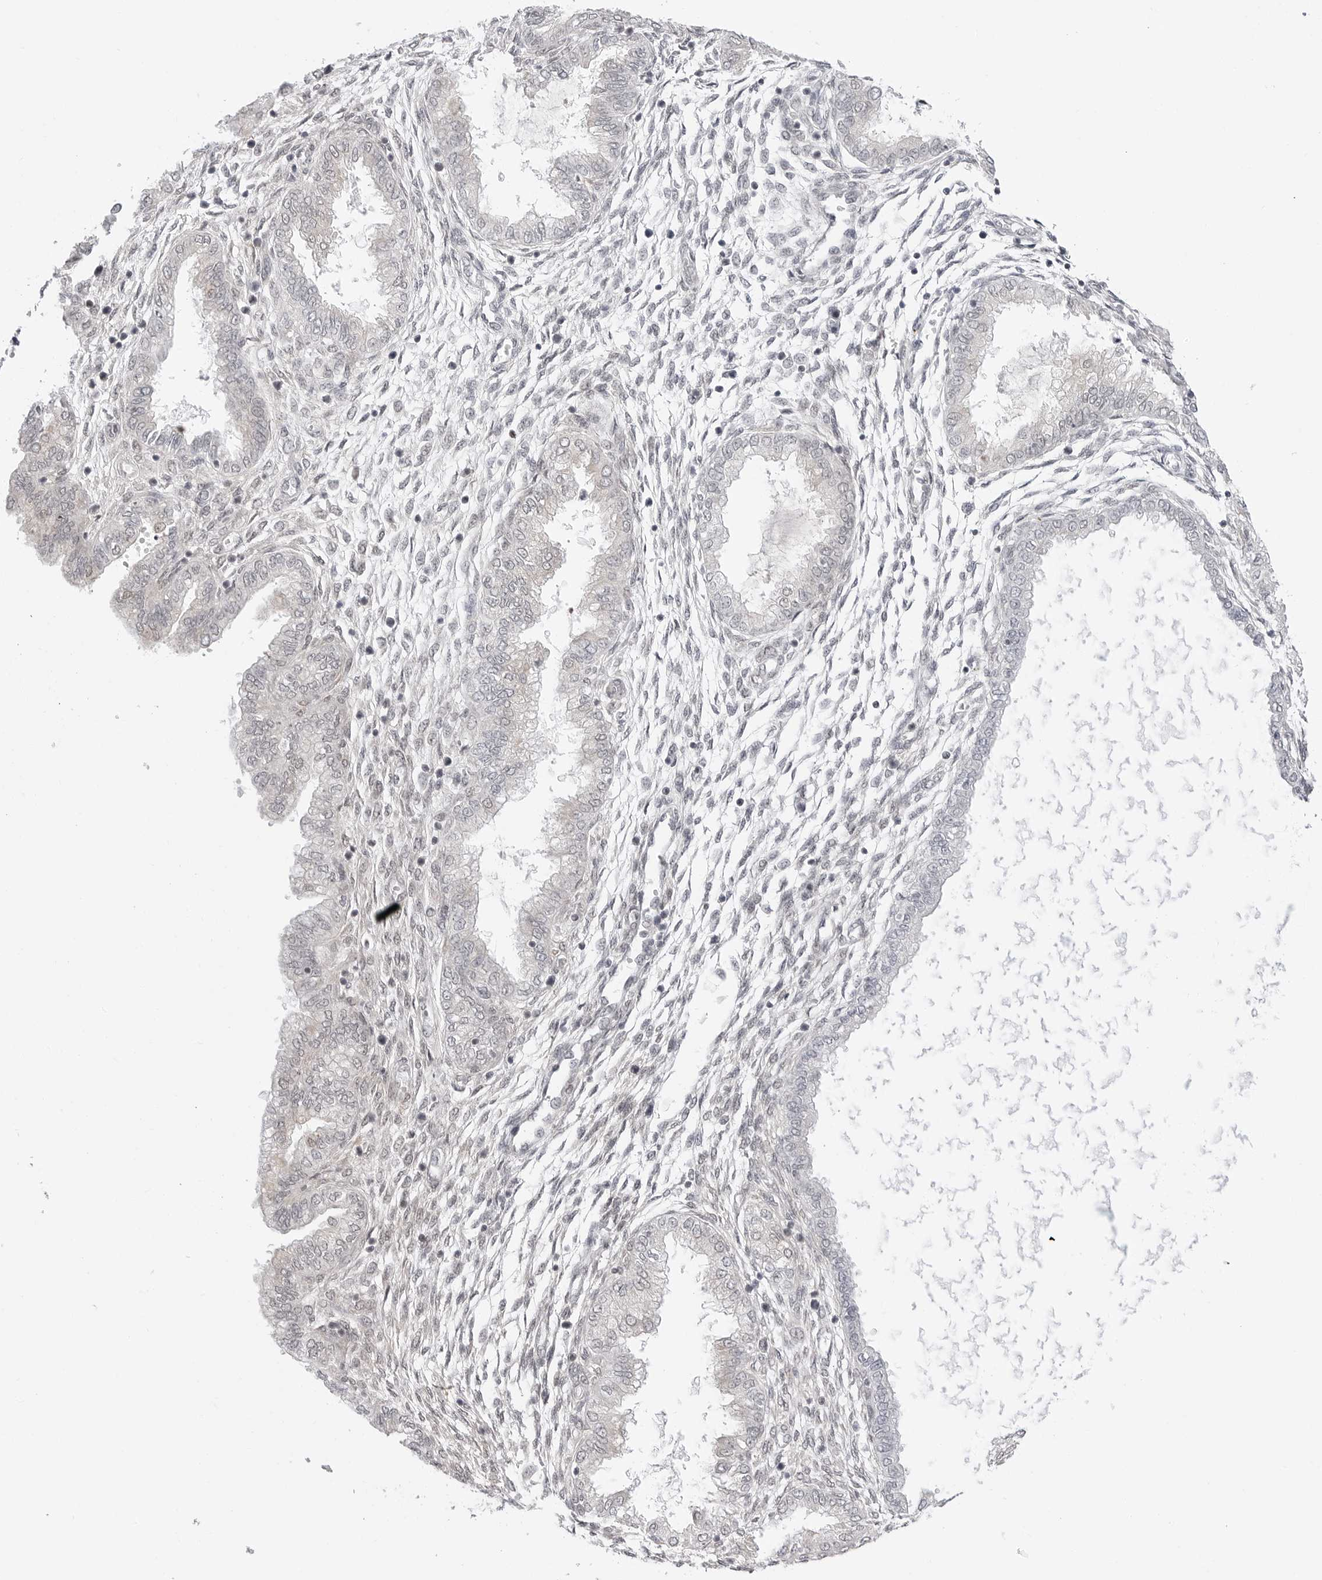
{"staining": {"intensity": "weak", "quantity": "25%-75%", "location": "nuclear"}, "tissue": "endometrium", "cell_type": "Cells in endometrial stroma", "image_type": "normal", "snomed": [{"axis": "morphology", "description": "Normal tissue, NOS"}, {"axis": "topography", "description": "Endometrium"}], "caption": "IHC micrograph of normal endometrium stained for a protein (brown), which exhibits low levels of weak nuclear expression in about 25%-75% of cells in endometrial stroma.", "gene": "PPP2R5C", "patient": {"sex": "female", "age": 33}}